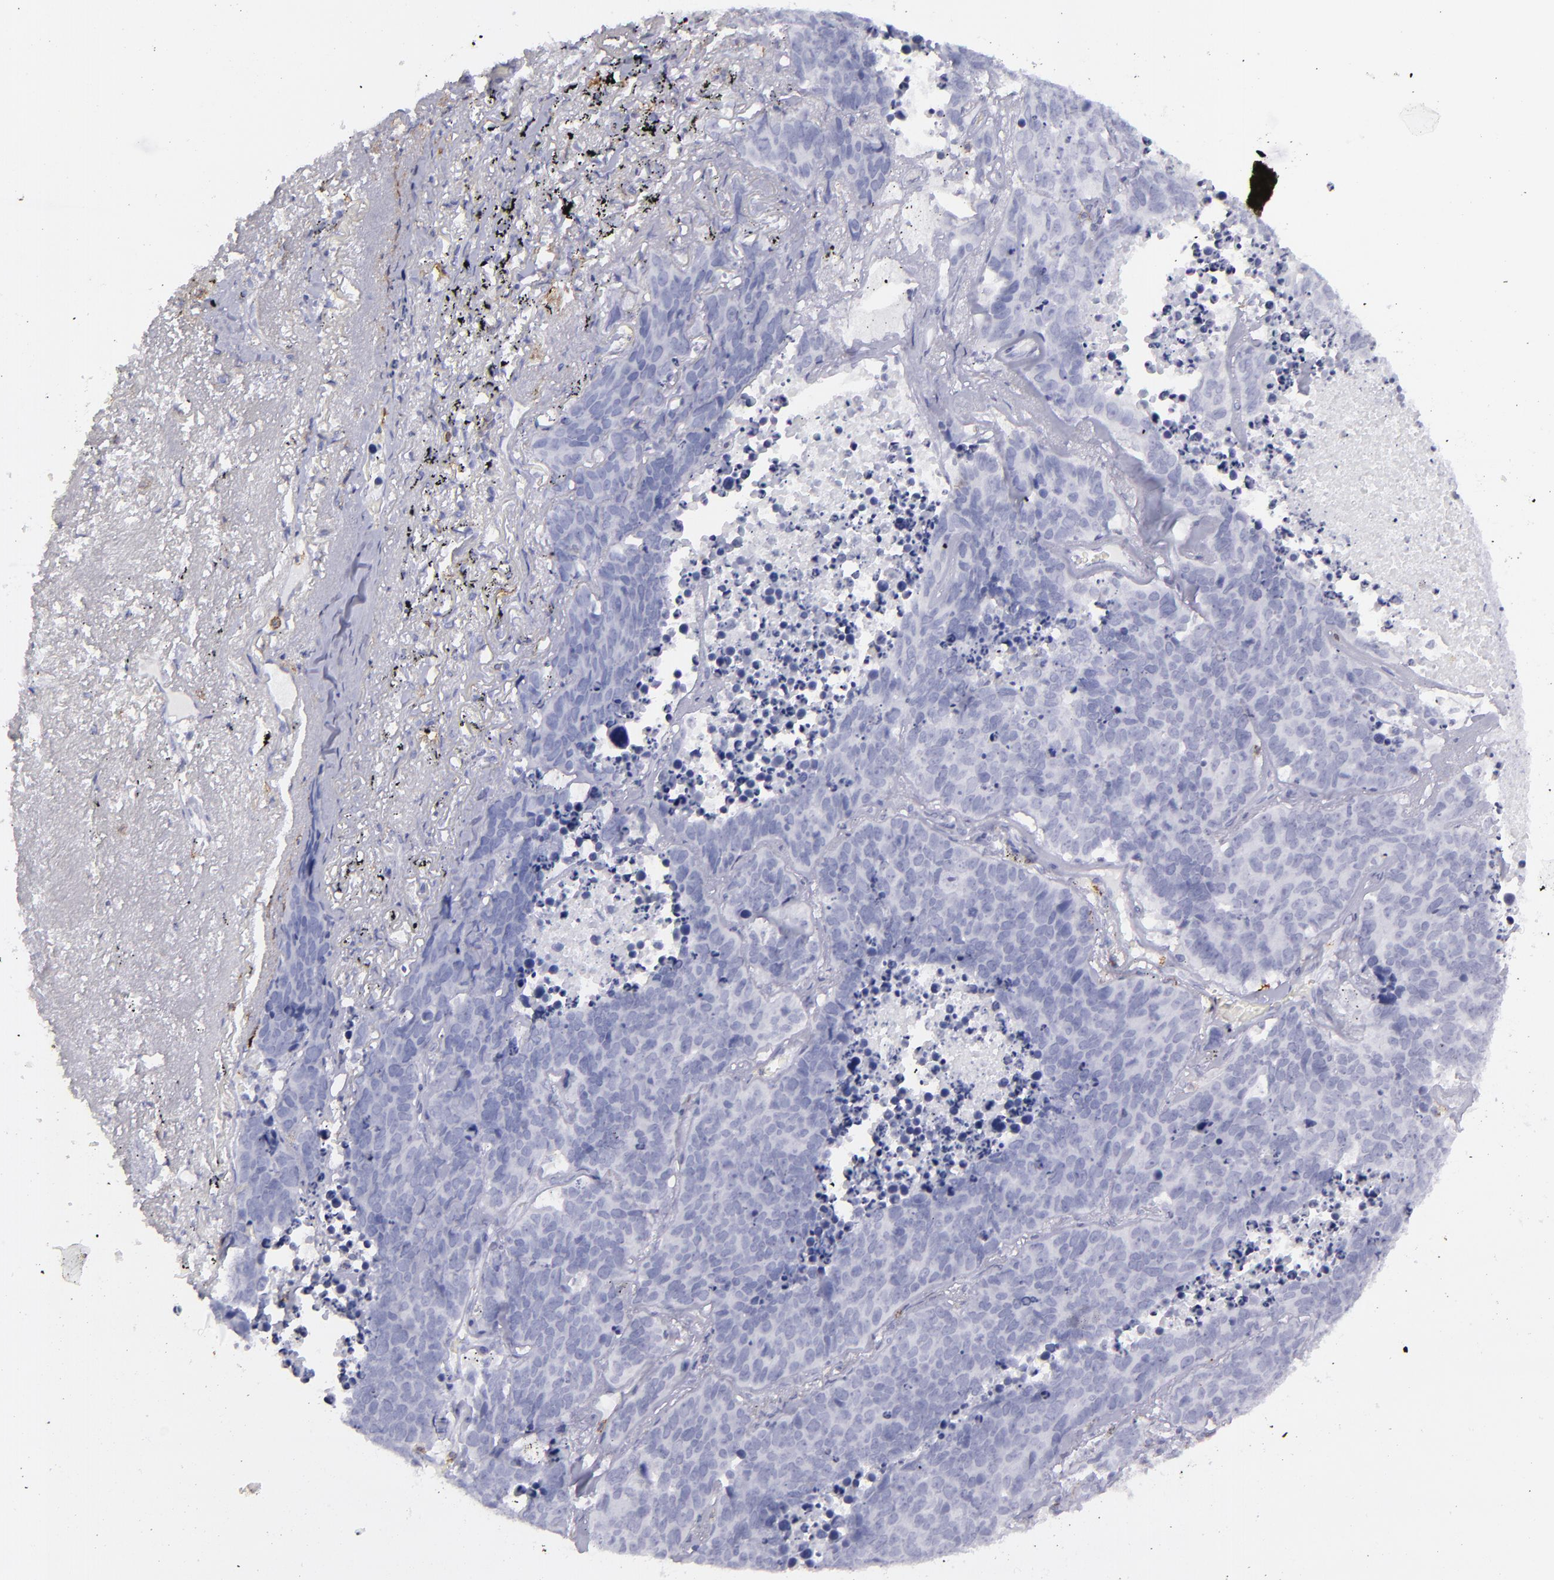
{"staining": {"intensity": "negative", "quantity": "none", "location": "none"}, "tissue": "lung cancer", "cell_type": "Tumor cells", "image_type": "cancer", "snomed": [{"axis": "morphology", "description": "Carcinoid, malignant, NOS"}, {"axis": "topography", "description": "Lung"}], "caption": "Lung cancer (malignant carcinoid) was stained to show a protein in brown. There is no significant expression in tumor cells.", "gene": "SELPLG", "patient": {"sex": "male", "age": 60}}